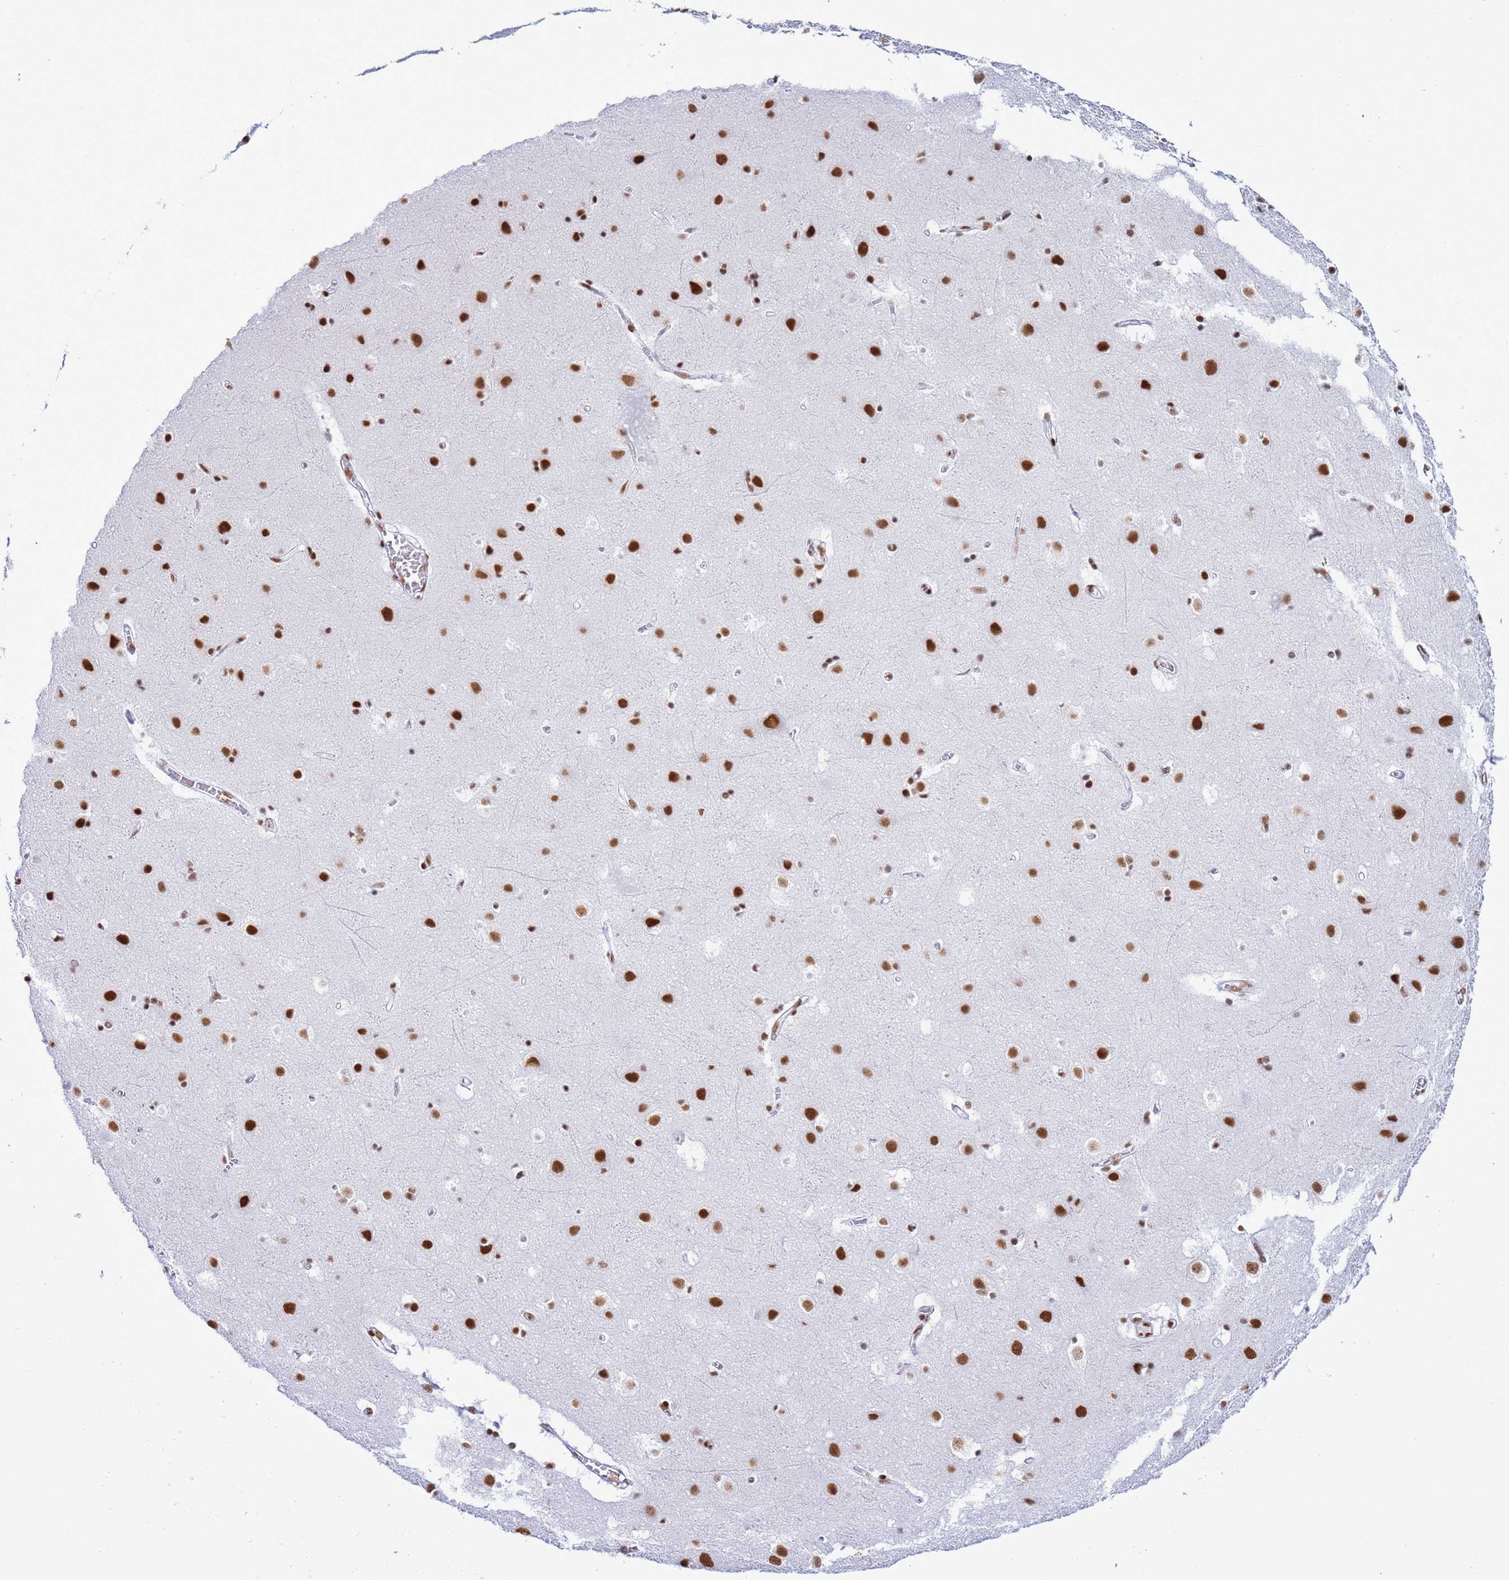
{"staining": {"intensity": "weak", "quantity": ">75%", "location": "nuclear"}, "tissue": "cerebral cortex", "cell_type": "Endothelial cells", "image_type": "normal", "snomed": [{"axis": "morphology", "description": "Normal tissue, NOS"}, {"axis": "topography", "description": "Cerebral cortex"}], "caption": "Approximately >75% of endothelial cells in normal cerebral cortex demonstrate weak nuclear protein staining as visualized by brown immunohistochemical staining.", "gene": "RALY", "patient": {"sex": "male", "age": 54}}